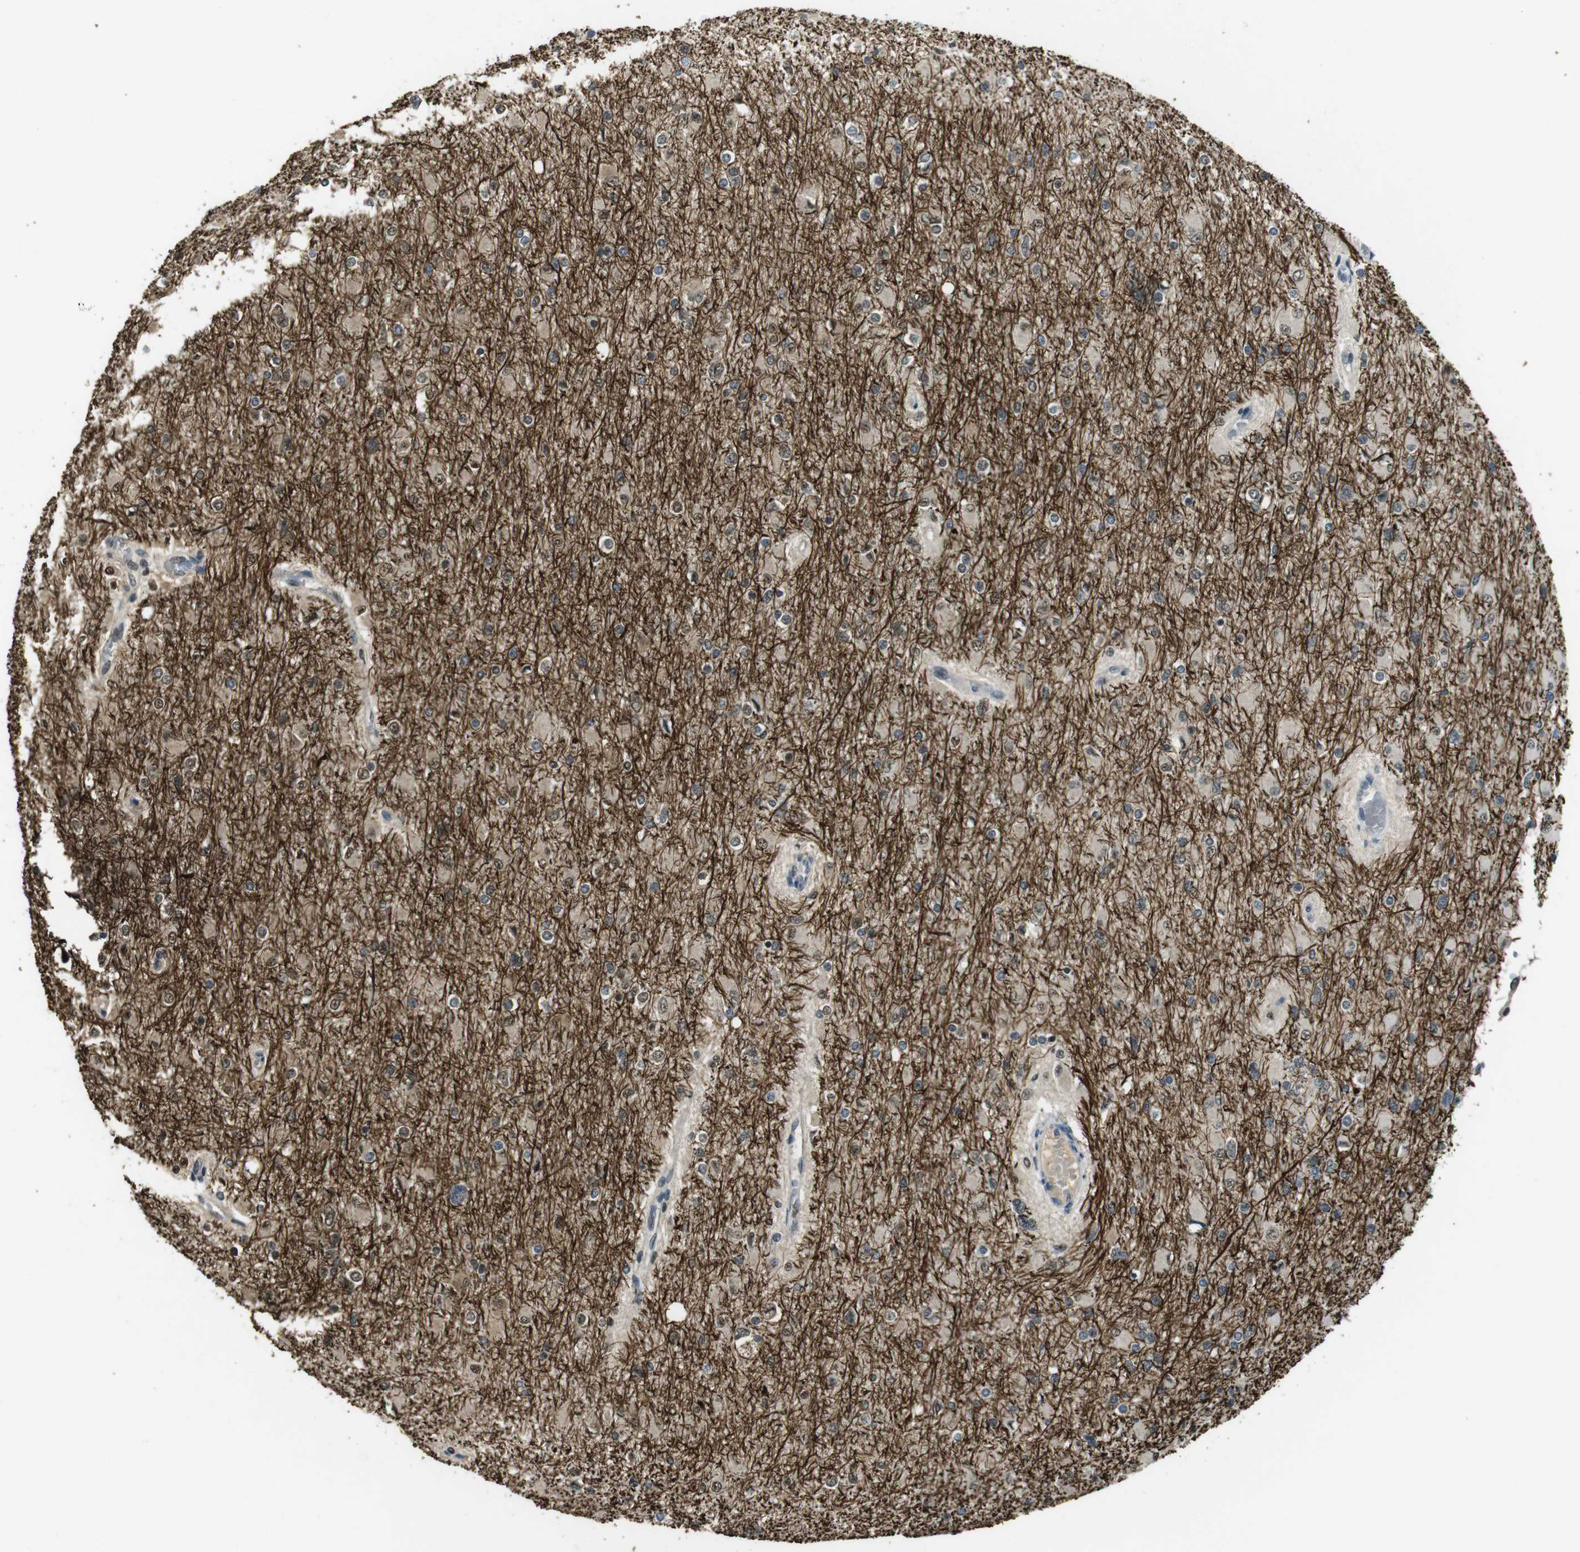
{"staining": {"intensity": "weak", "quantity": "25%-75%", "location": "nuclear"}, "tissue": "glioma", "cell_type": "Tumor cells", "image_type": "cancer", "snomed": [{"axis": "morphology", "description": "Glioma, malignant, High grade"}, {"axis": "topography", "description": "Cerebral cortex"}], "caption": "Human glioma stained with a brown dye reveals weak nuclear positive staining in about 25%-75% of tumor cells.", "gene": "CSNK2B", "patient": {"sex": "female", "age": 36}}